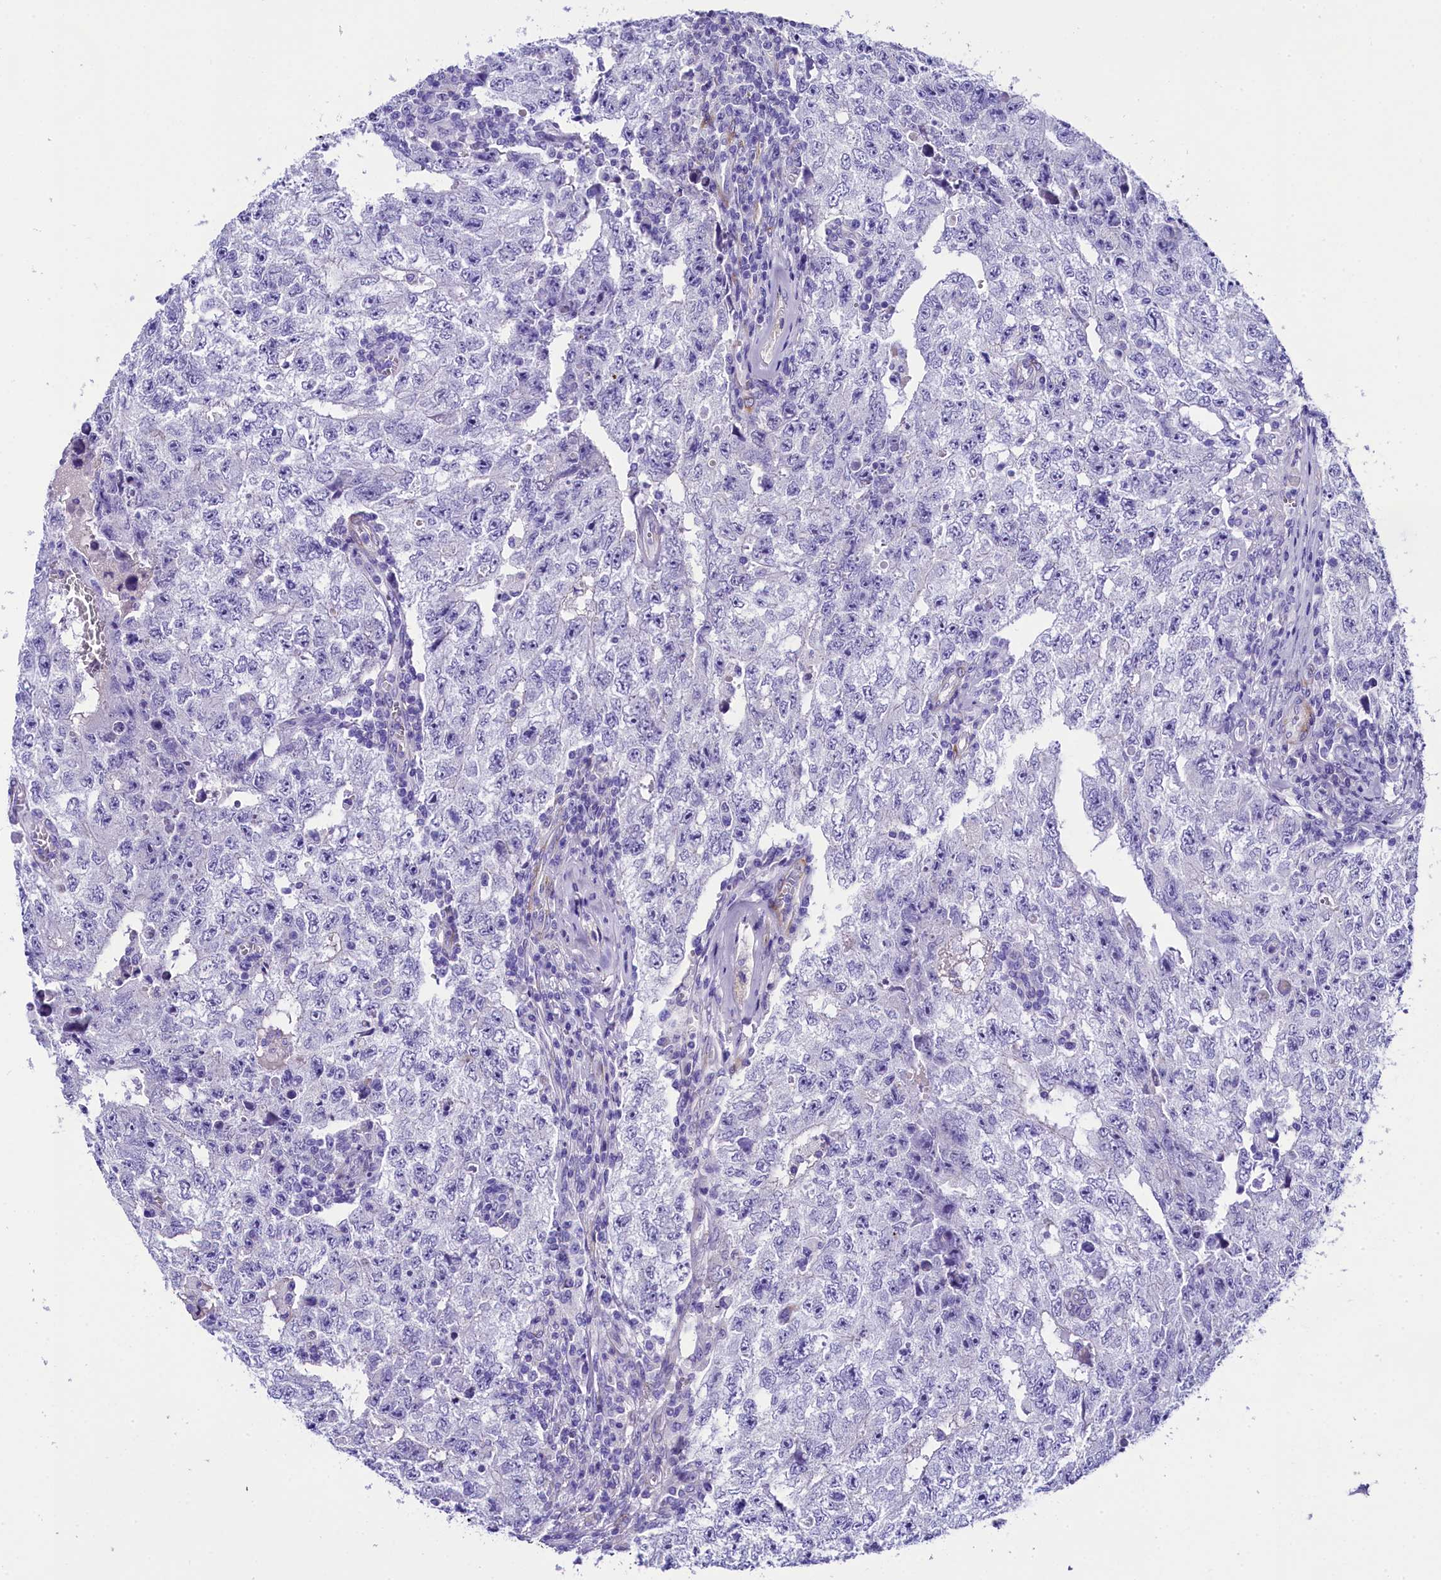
{"staining": {"intensity": "negative", "quantity": "none", "location": "none"}, "tissue": "testis cancer", "cell_type": "Tumor cells", "image_type": "cancer", "snomed": [{"axis": "morphology", "description": "Carcinoma, Embryonal, NOS"}, {"axis": "topography", "description": "Testis"}], "caption": "Tumor cells are negative for brown protein staining in testis cancer (embryonal carcinoma).", "gene": "SOD3", "patient": {"sex": "male", "age": 17}}